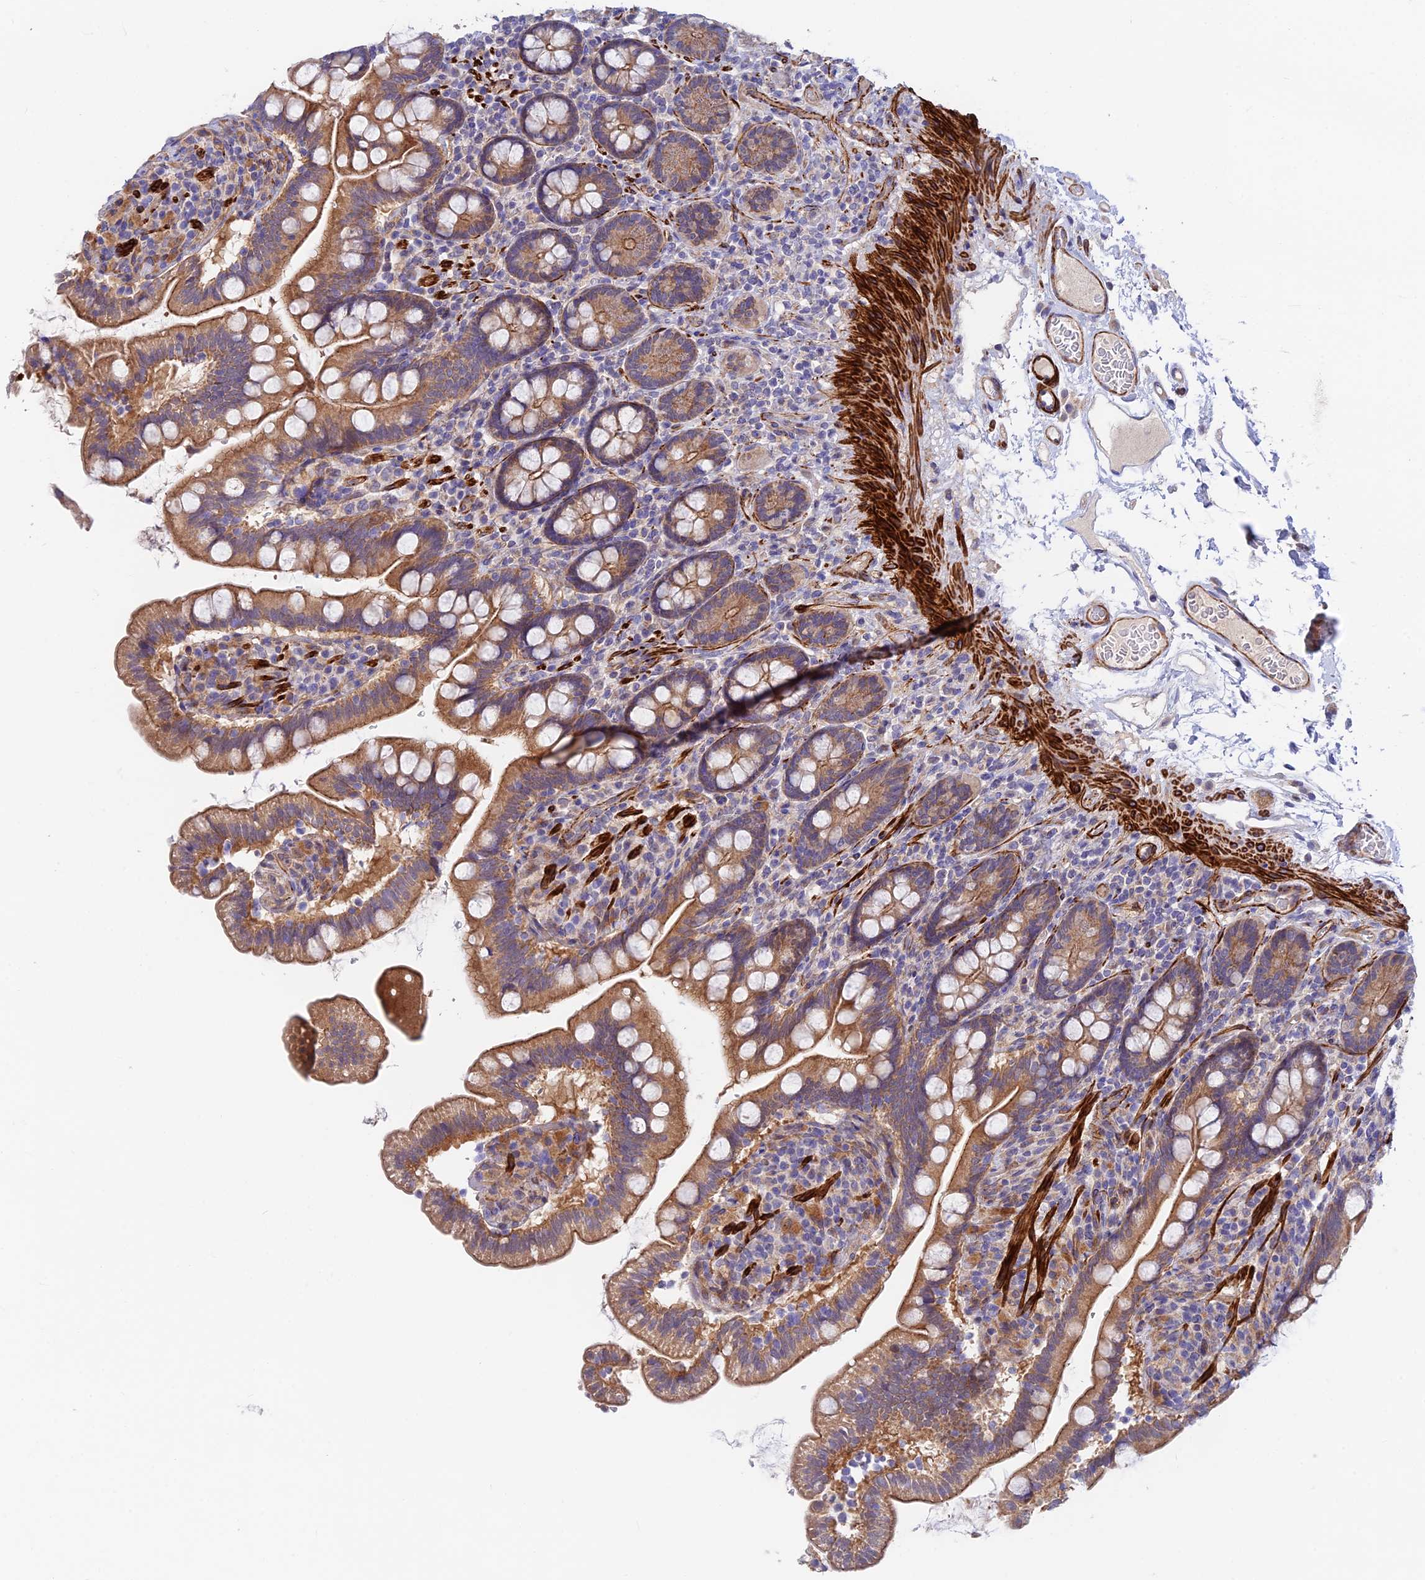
{"staining": {"intensity": "moderate", "quantity": "25%-75%", "location": "cytoplasmic/membranous"}, "tissue": "small intestine", "cell_type": "Glandular cells", "image_type": "normal", "snomed": [{"axis": "morphology", "description": "Normal tissue, NOS"}, {"axis": "topography", "description": "Small intestine"}], "caption": "Normal small intestine exhibits moderate cytoplasmic/membranous positivity in about 25%-75% of glandular cells Using DAB (3,3'-diaminobenzidine) (brown) and hematoxylin (blue) stains, captured at high magnification using brightfield microscopy..", "gene": "ANKRD50", "patient": {"sex": "female", "age": 64}}